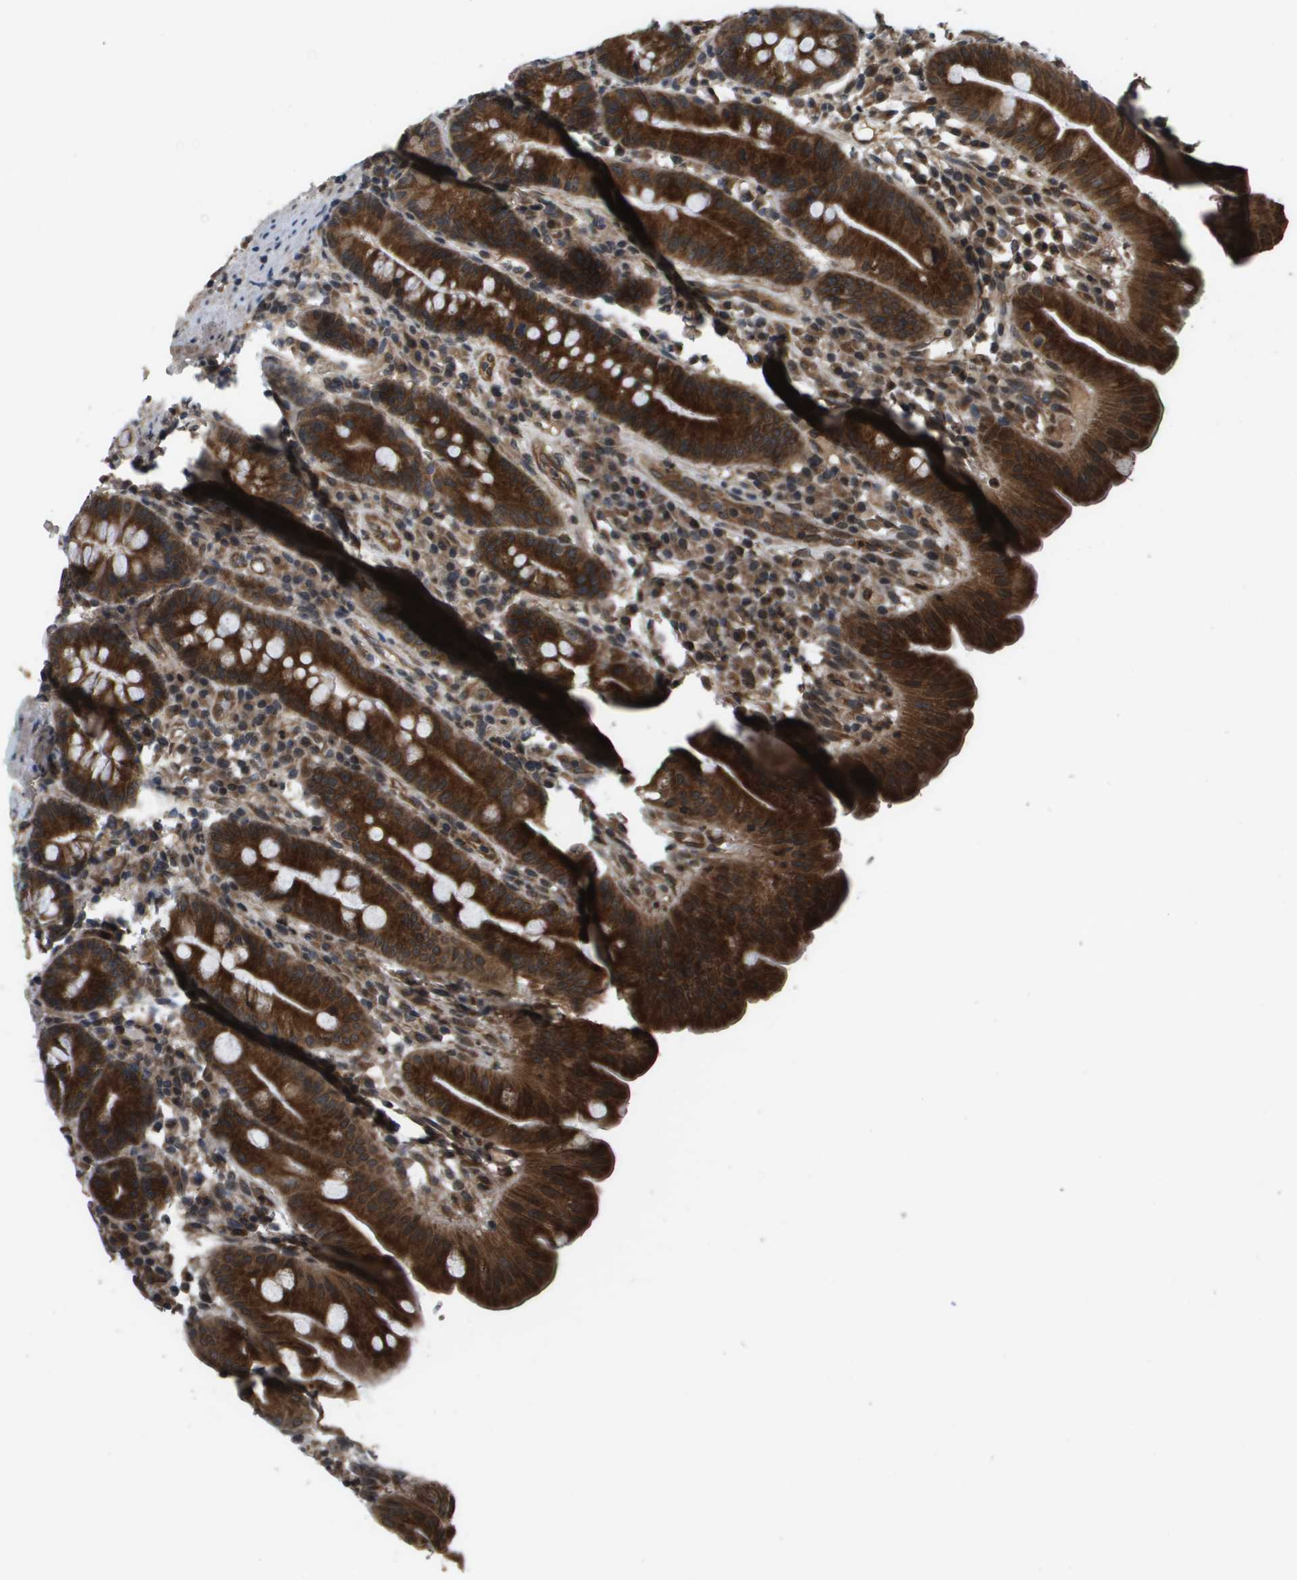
{"staining": {"intensity": "moderate", "quantity": ">75%", "location": "cytoplasmic/membranous"}, "tissue": "duodenum", "cell_type": "Glandular cells", "image_type": "normal", "snomed": [{"axis": "morphology", "description": "Normal tissue, NOS"}, {"axis": "topography", "description": "Duodenum"}], "caption": "Protein staining of unremarkable duodenum reveals moderate cytoplasmic/membranous expression in approximately >75% of glandular cells. (Brightfield microscopy of DAB IHC at high magnification).", "gene": "SPTLC1", "patient": {"sex": "male", "age": 50}}